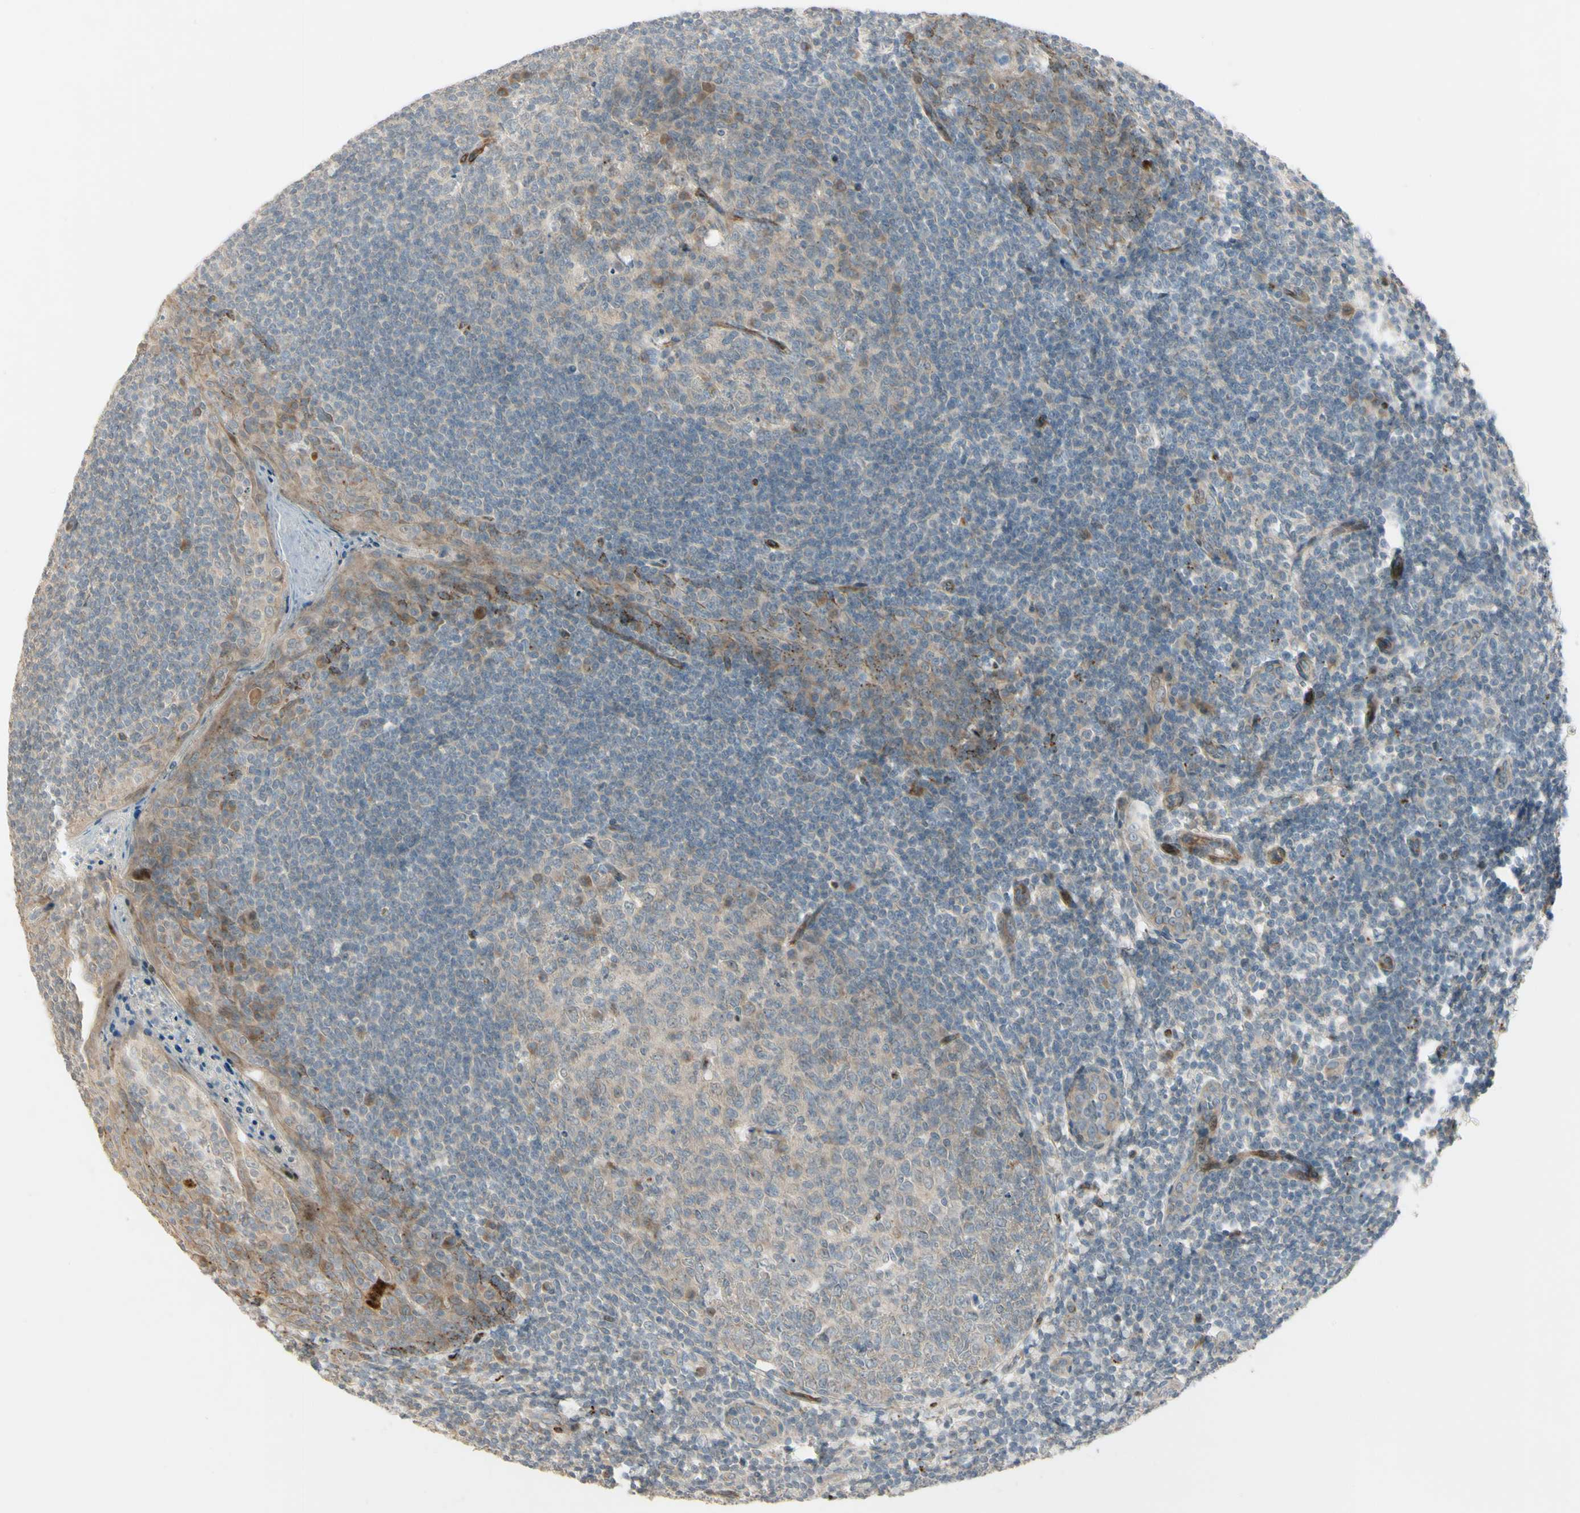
{"staining": {"intensity": "weak", "quantity": "25%-75%", "location": "cytoplasmic/membranous"}, "tissue": "tonsil", "cell_type": "Germinal center cells", "image_type": "normal", "snomed": [{"axis": "morphology", "description": "Normal tissue, NOS"}, {"axis": "topography", "description": "Tonsil"}], "caption": "Brown immunohistochemical staining in unremarkable human tonsil shows weak cytoplasmic/membranous positivity in approximately 25%-75% of germinal center cells. (DAB IHC, brown staining for protein, blue staining for nuclei).", "gene": "NDFIP1", "patient": {"sex": "male", "age": 31}}